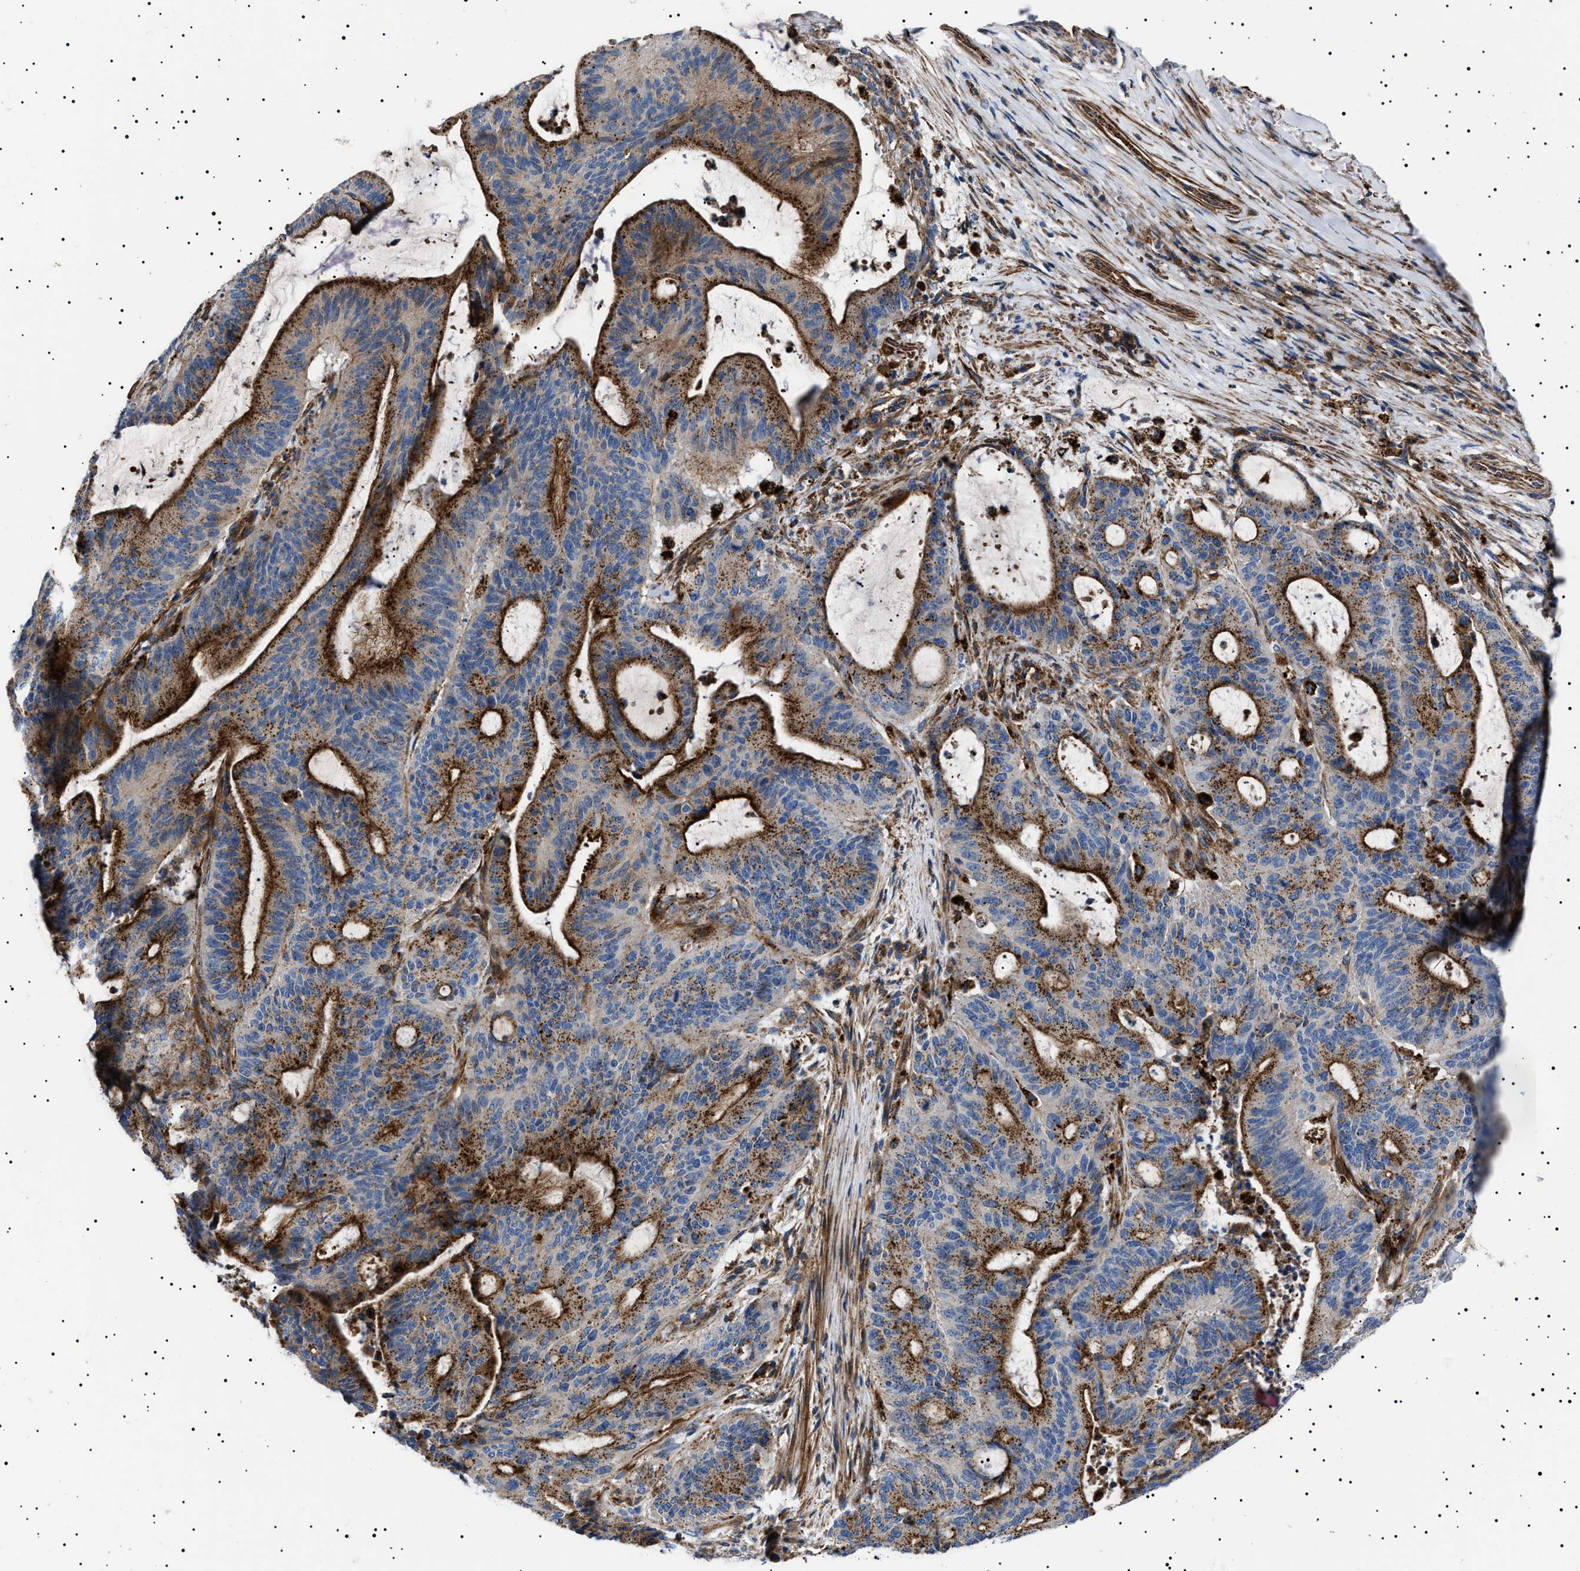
{"staining": {"intensity": "strong", "quantity": "25%-75%", "location": "cytoplasmic/membranous"}, "tissue": "liver cancer", "cell_type": "Tumor cells", "image_type": "cancer", "snomed": [{"axis": "morphology", "description": "Normal tissue, NOS"}, {"axis": "morphology", "description": "Cholangiocarcinoma"}, {"axis": "topography", "description": "Liver"}, {"axis": "topography", "description": "Peripheral nerve tissue"}], "caption": "Brown immunohistochemical staining in human liver cholangiocarcinoma displays strong cytoplasmic/membranous positivity in about 25%-75% of tumor cells.", "gene": "NEU1", "patient": {"sex": "female", "age": 73}}